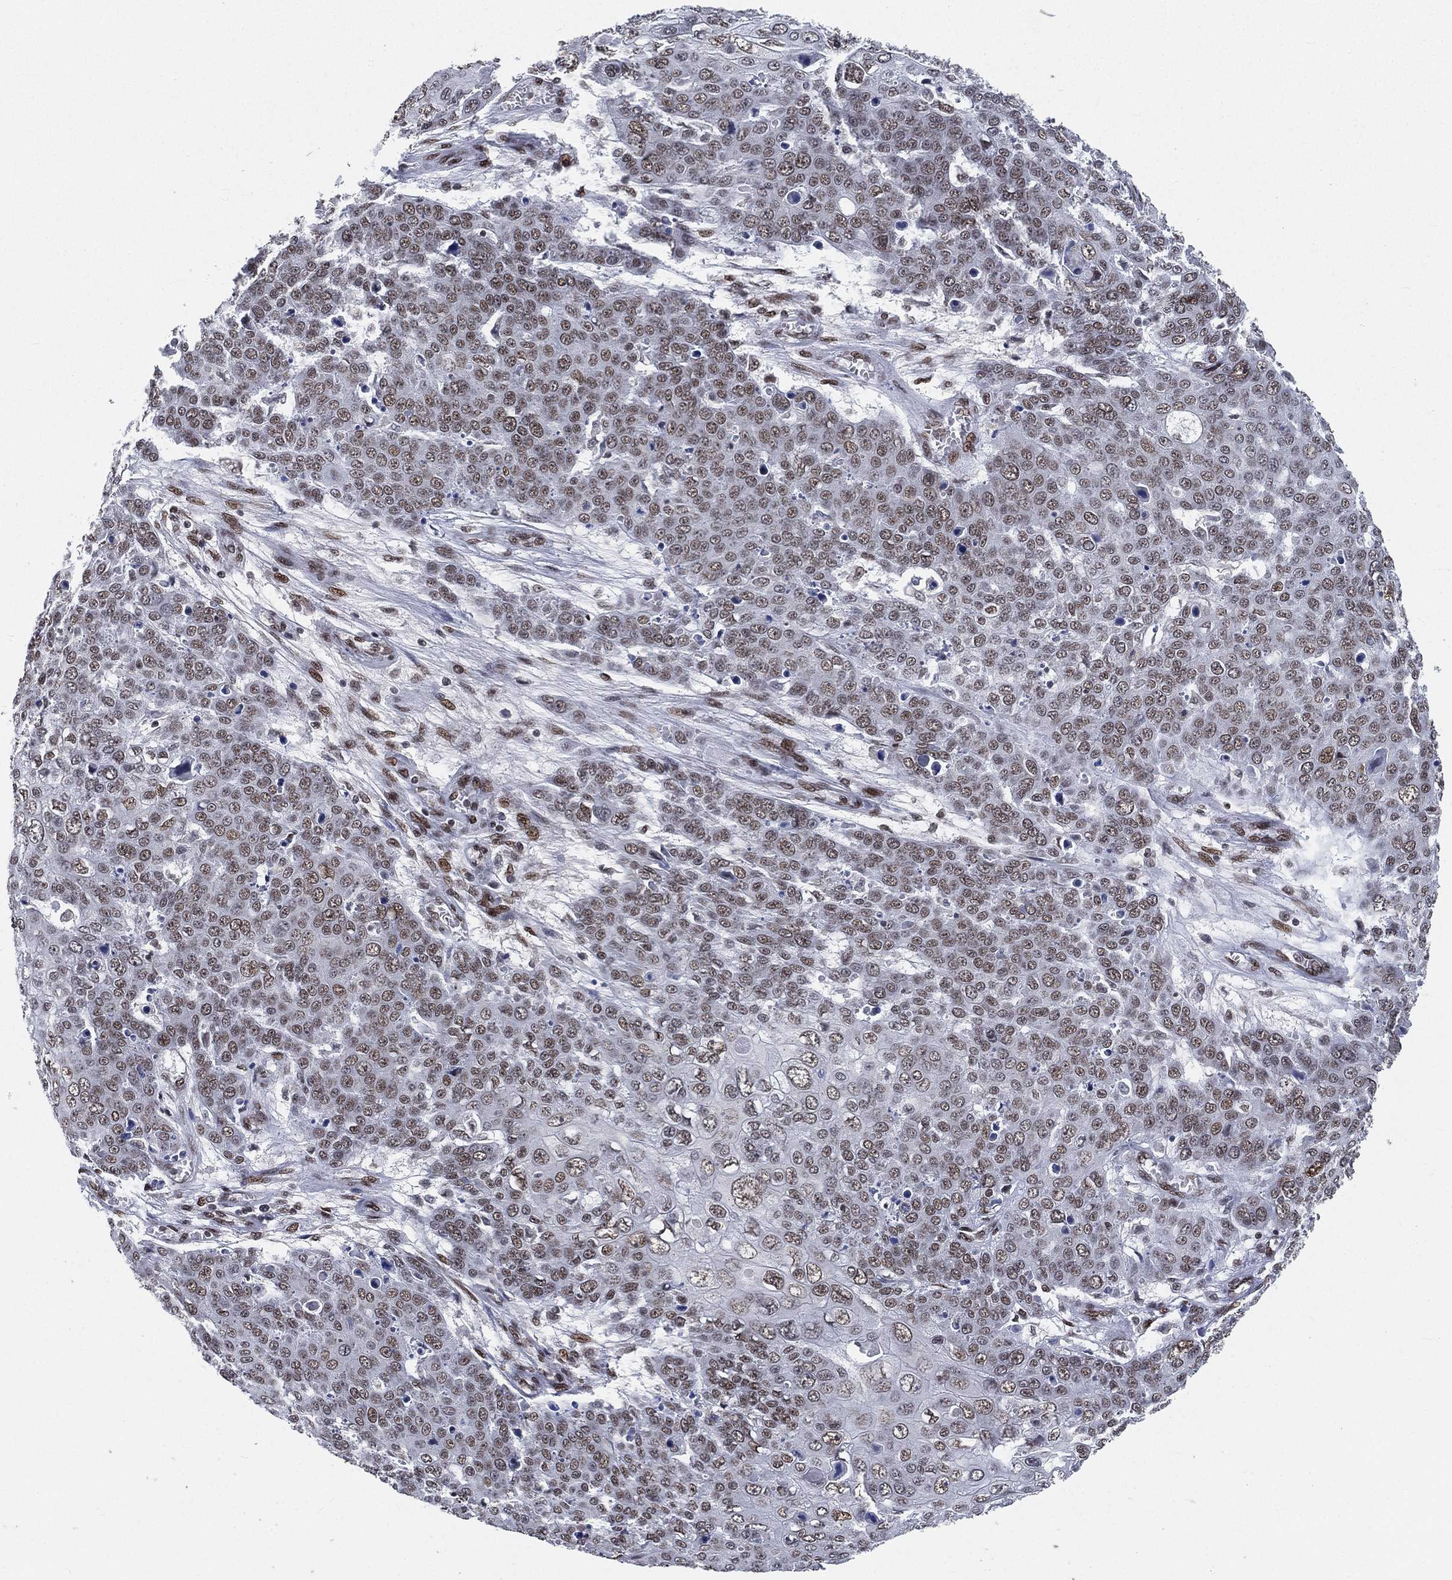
{"staining": {"intensity": "weak", "quantity": "25%-75%", "location": "nuclear"}, "tissue": "skin cancer", "cell_type": "Tumor cells", "image_type": "cancer", "snomed": [{"axis": "morphology", "description": "Squamous cell carcinoma, NOS"}, {"axis": "topography", "description": "Skin"}], "caption": "Squamous cell carcinoma (skin) stained with immunohistochemistry (IHC) exhibits weak nuclear expression in about 25%-75% of tumor cells.", "gene": "YLPM1", "patient": {"sex": "male", "age": 71}}